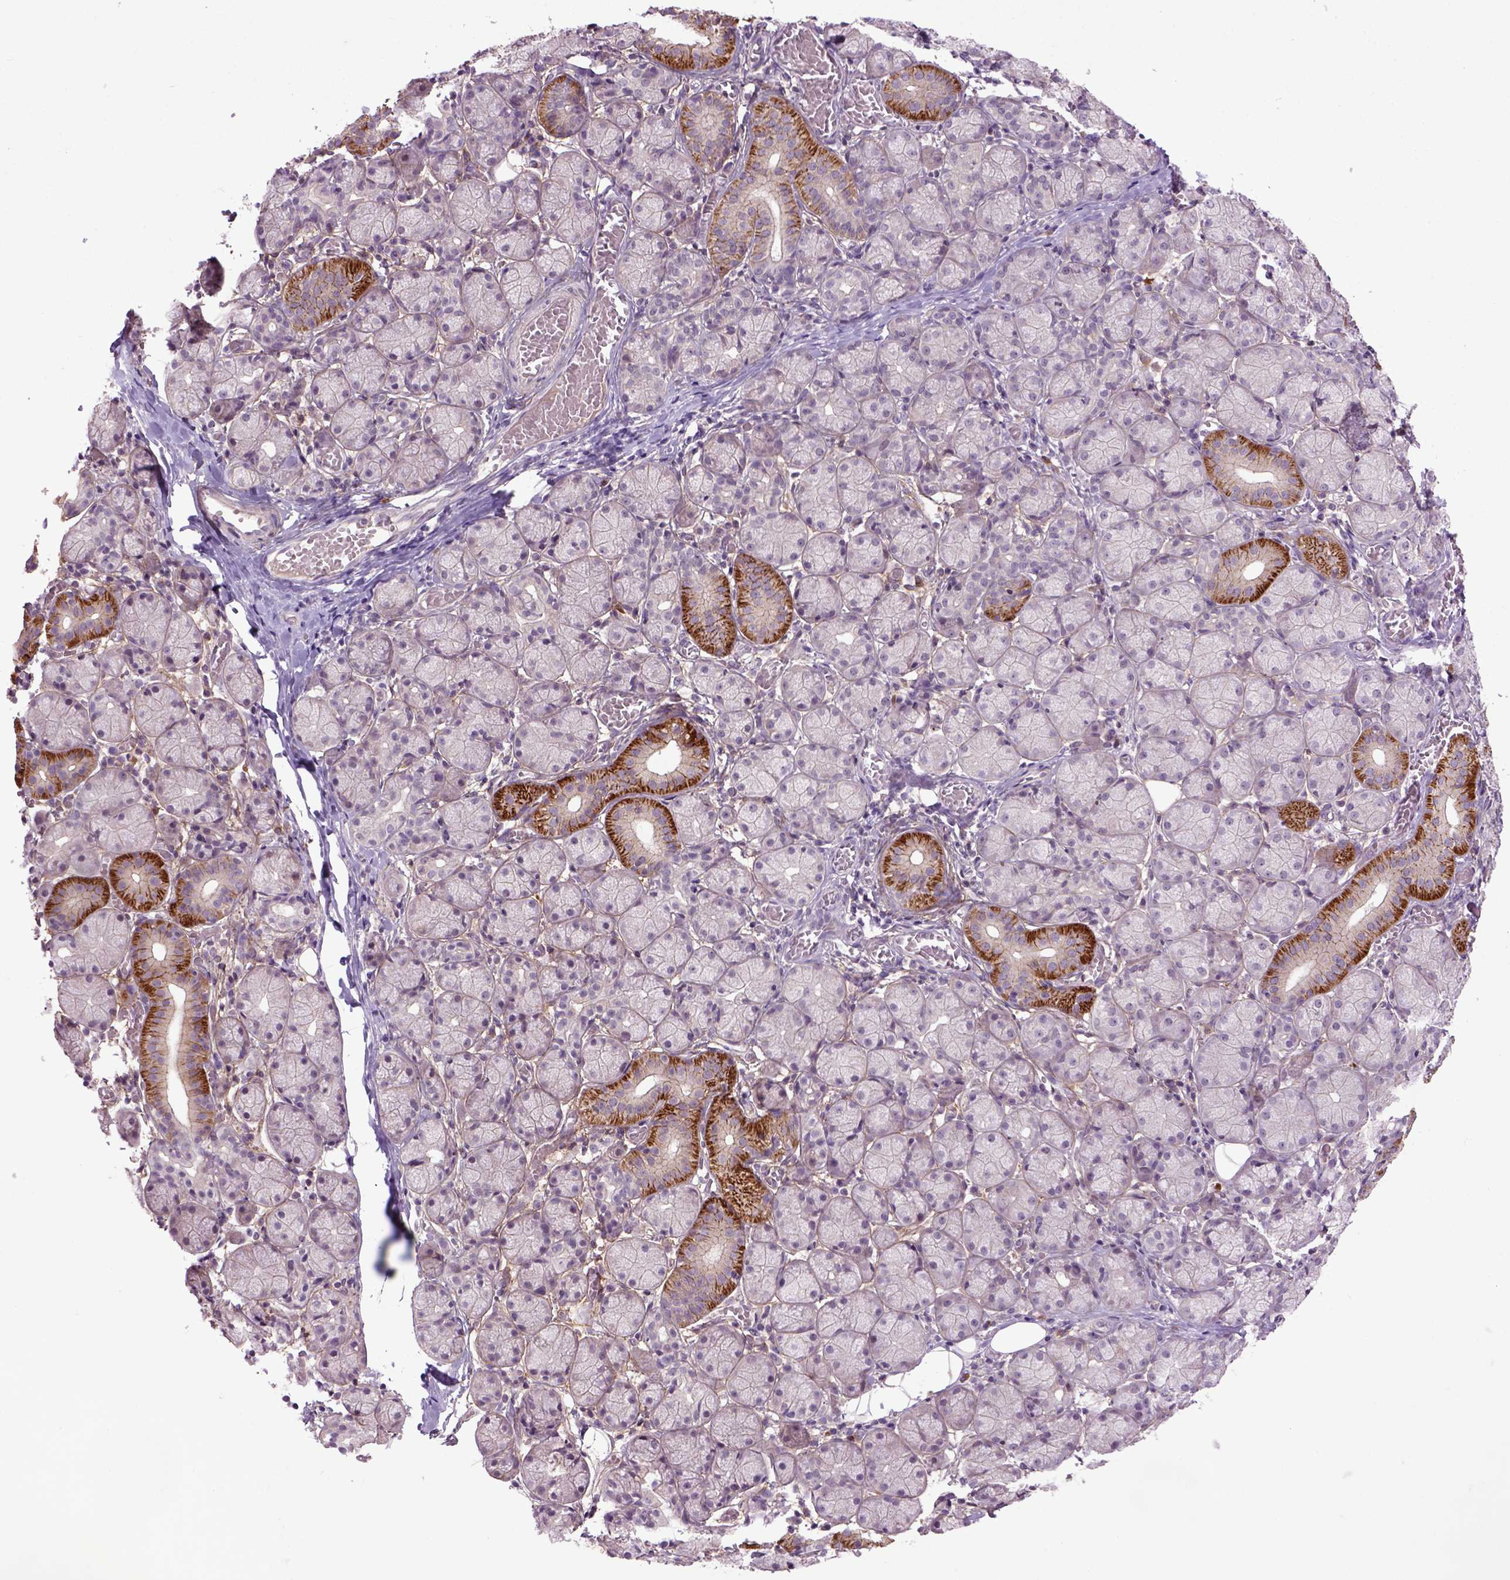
{"staining": {"intensity": "strong", "quantity": "<25%", "location": "cytoplasmic/membranous"}, "tissue": "salivary gland", "cell_type": "Glandular cells", "image_type": "normal", "snomed": [{"axis": "morphology", "description": "Normal tissue, NOS"}, {"axis": "topography", "description": "Salivary gland"}, {"axis": "topography", "description": "Peripheral nerve tissue"}], "caption": "A high-resolution micrograph shows IHC staining of benign salivary gland, which displays strong cytoplasmic/membranous positivity in about <25% of glandular cells. (Stains: DAB (3,3'-diaminobenzidine) in brown, nuclei in blue, Microscopy: brightfield microscopy at high magnification).", "gene": "EMILIN3", "patient": {"sex": "female", "age": 24}}